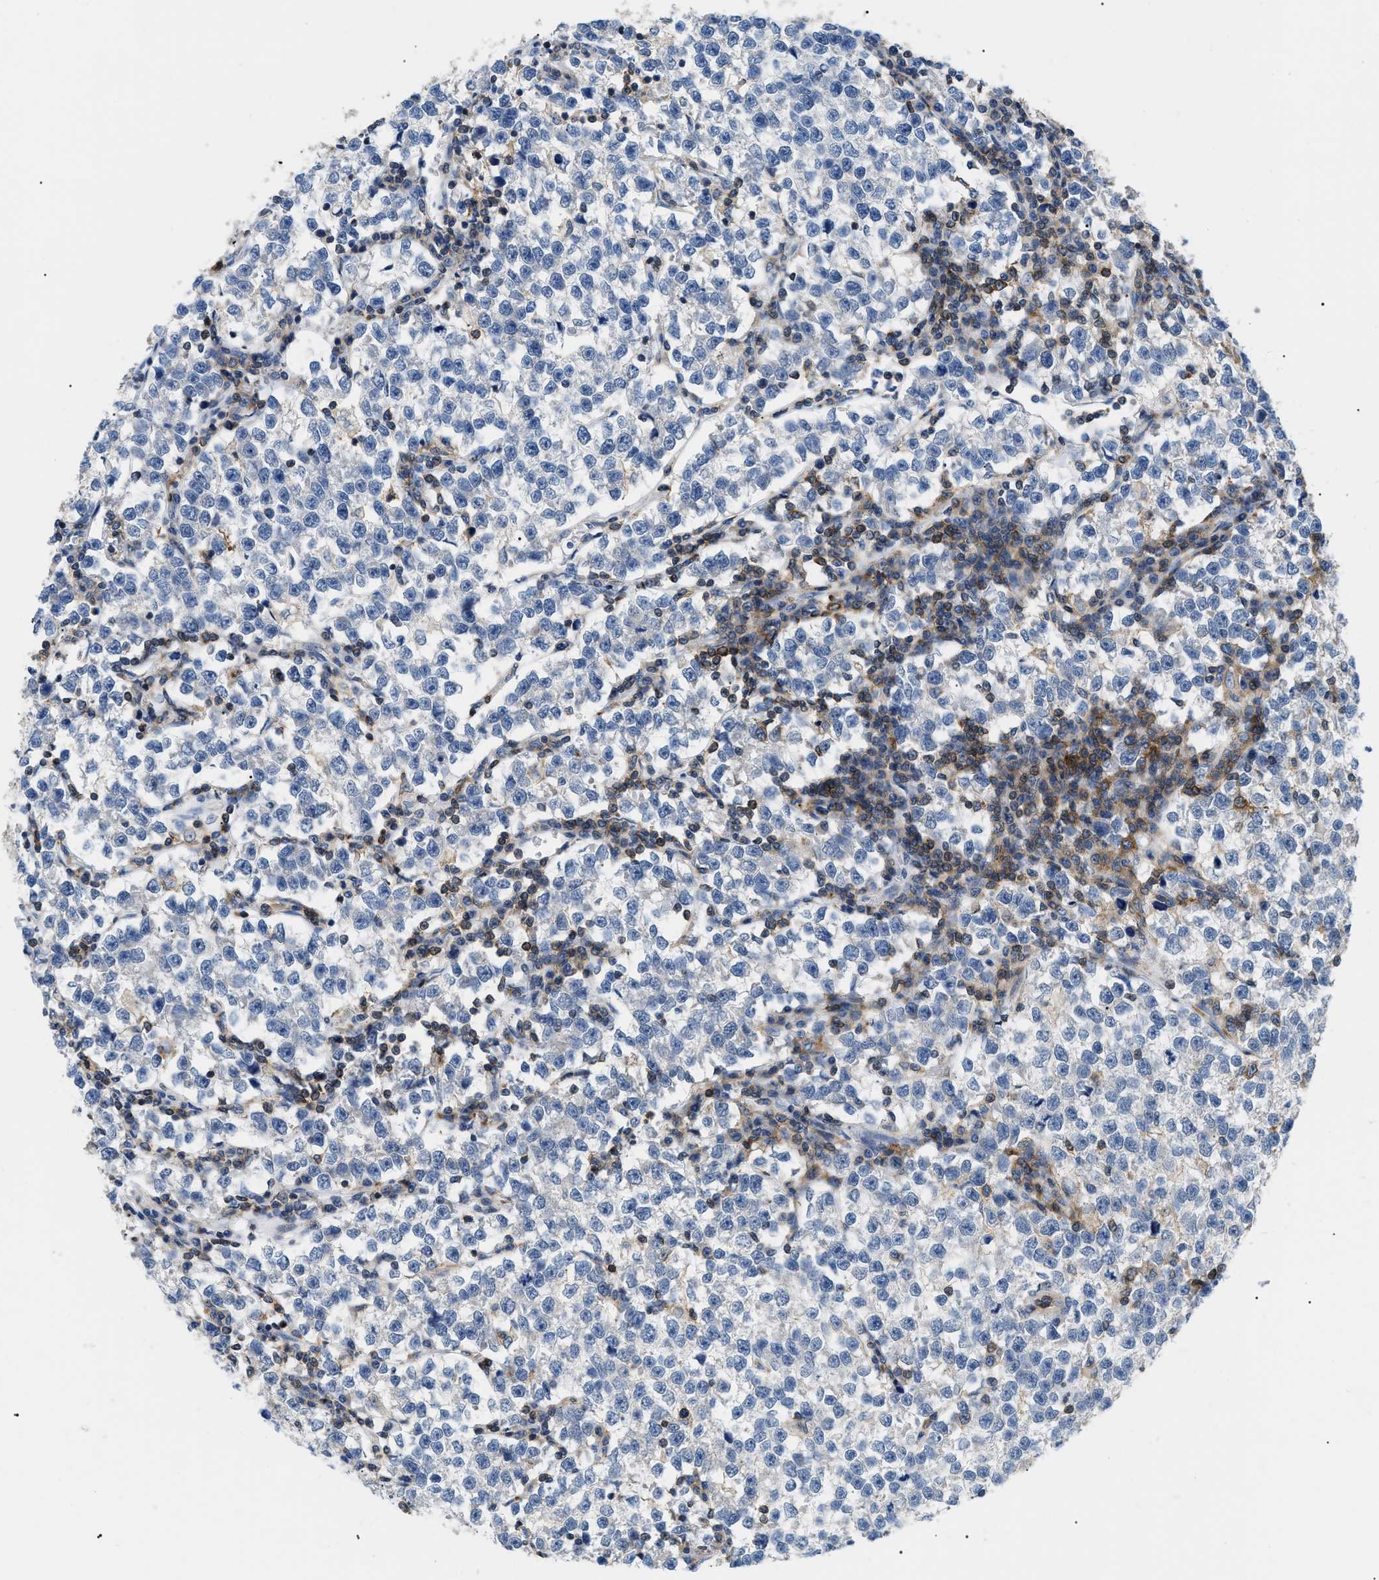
{"staining": {"intensity": "negative", "quantity": "none", "location": "none"}, "tissue": "testis cancer", "cell_type": "Tumor cells", "image_type": "cancer", "snomed": [{"axis": "morphology", "description": "Normal tissue, NOS"}, {"axis": "morphology", "description": "Seminoma, NOS"}, {"axis": "topography", "description": "Testis"}], "caption": "A photomicrograph of testis cancer (seminoma) stained for a protein shows no brown staining in tumor cells. (Brightfield microscopy of DAB immunohistochemistry (IHC) at high magnification).", "gene": "INPP5D", "patient": {"sex": "male", "age": 43}}